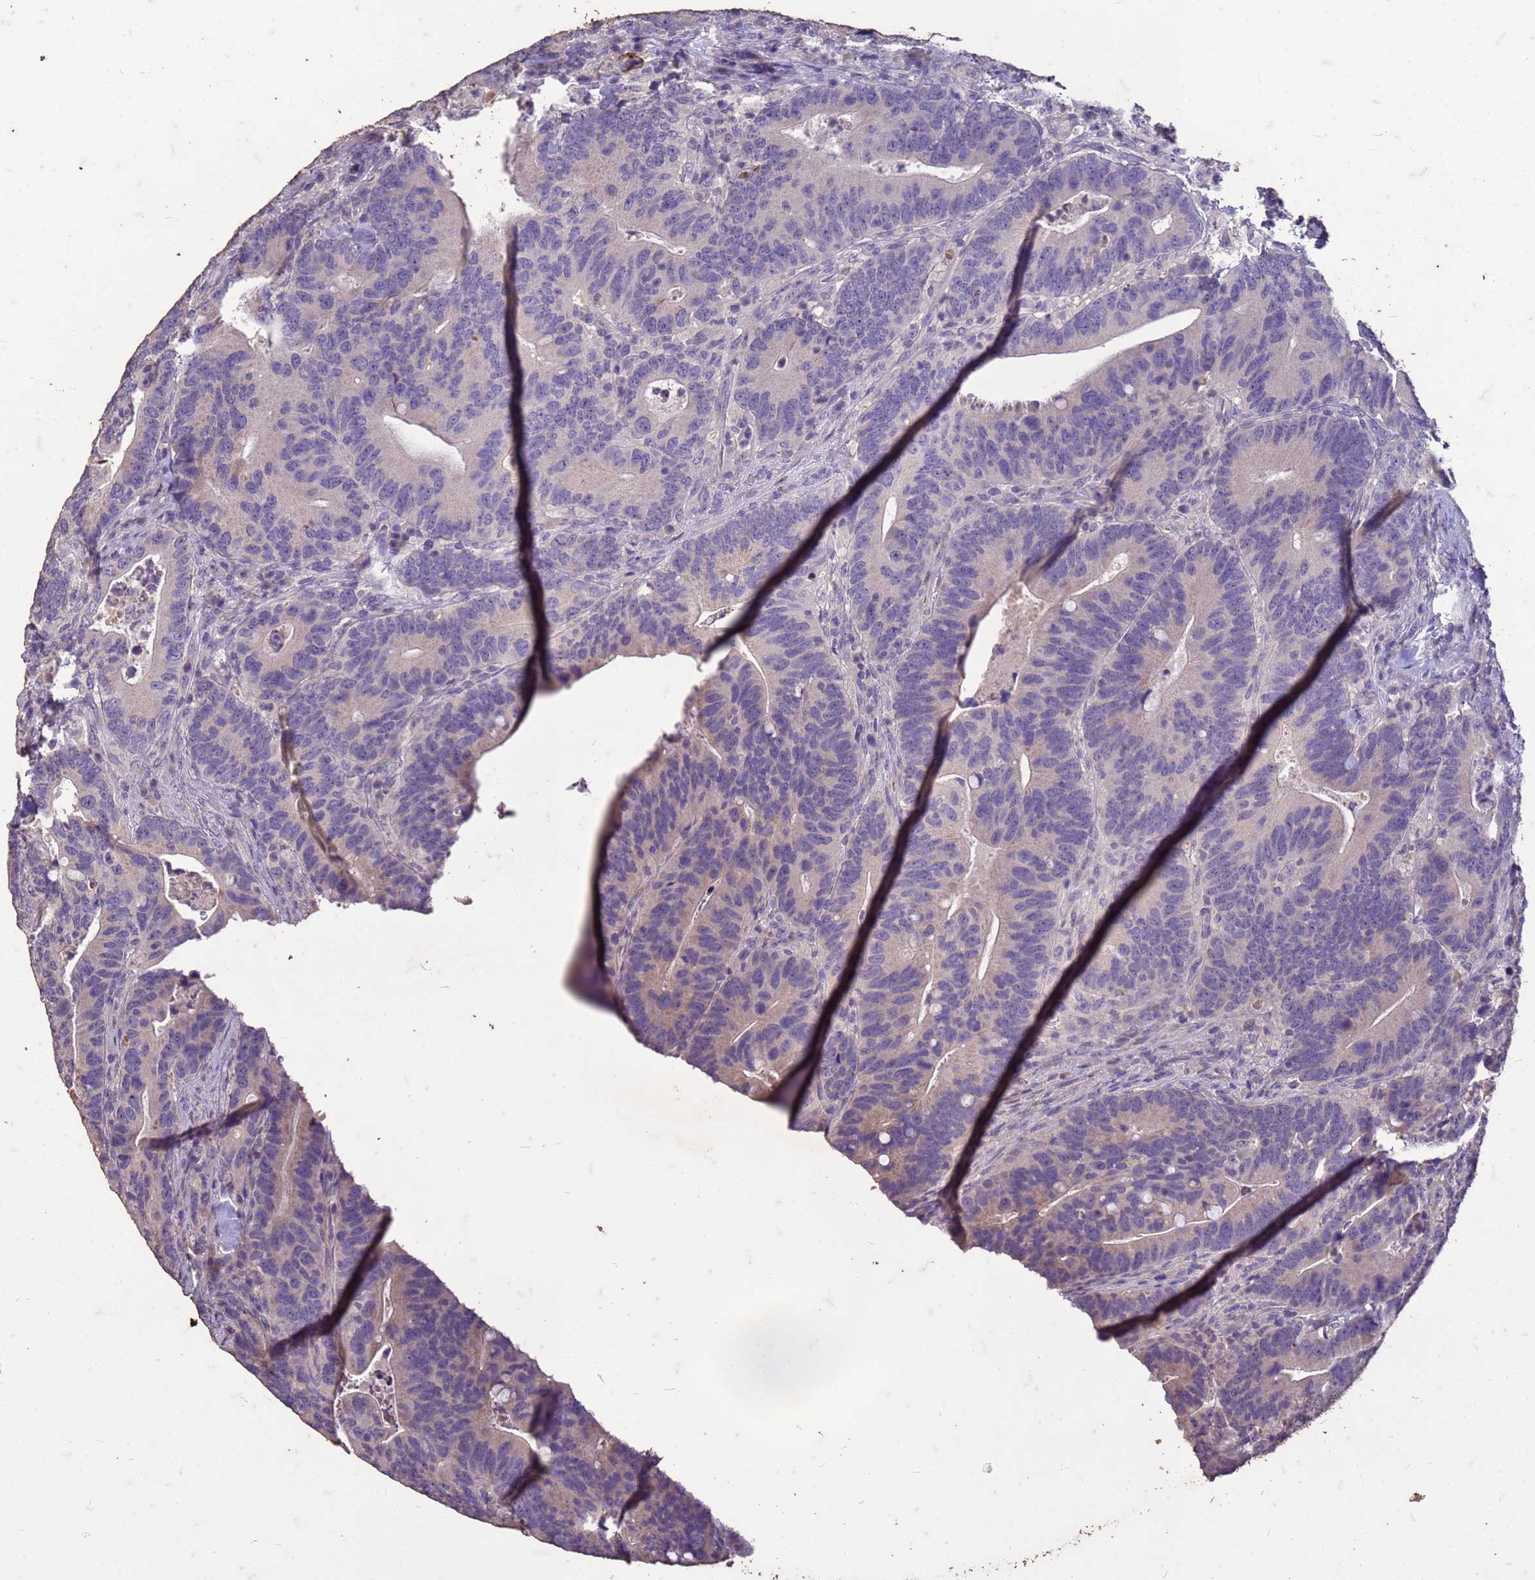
{"staining": {"intensity": "negative", "quantity": "none", "location": "none"}, "tissue": "colorectal cancer", "cell_type": "Tumor cells", "image_type": "cancer", "snomed": [{"axis": "morphology", "description": "Adenocarcinoma, NOS"}, {"axis": "topography", "description": "Colon"}], "caption": "Immunohistochemistry of colorectal cancer (adenocarcinoma) demonstrates no expression in tumor cells.", "gene": "FAM184B", "patient": {"sex": "female", "age": 66}}